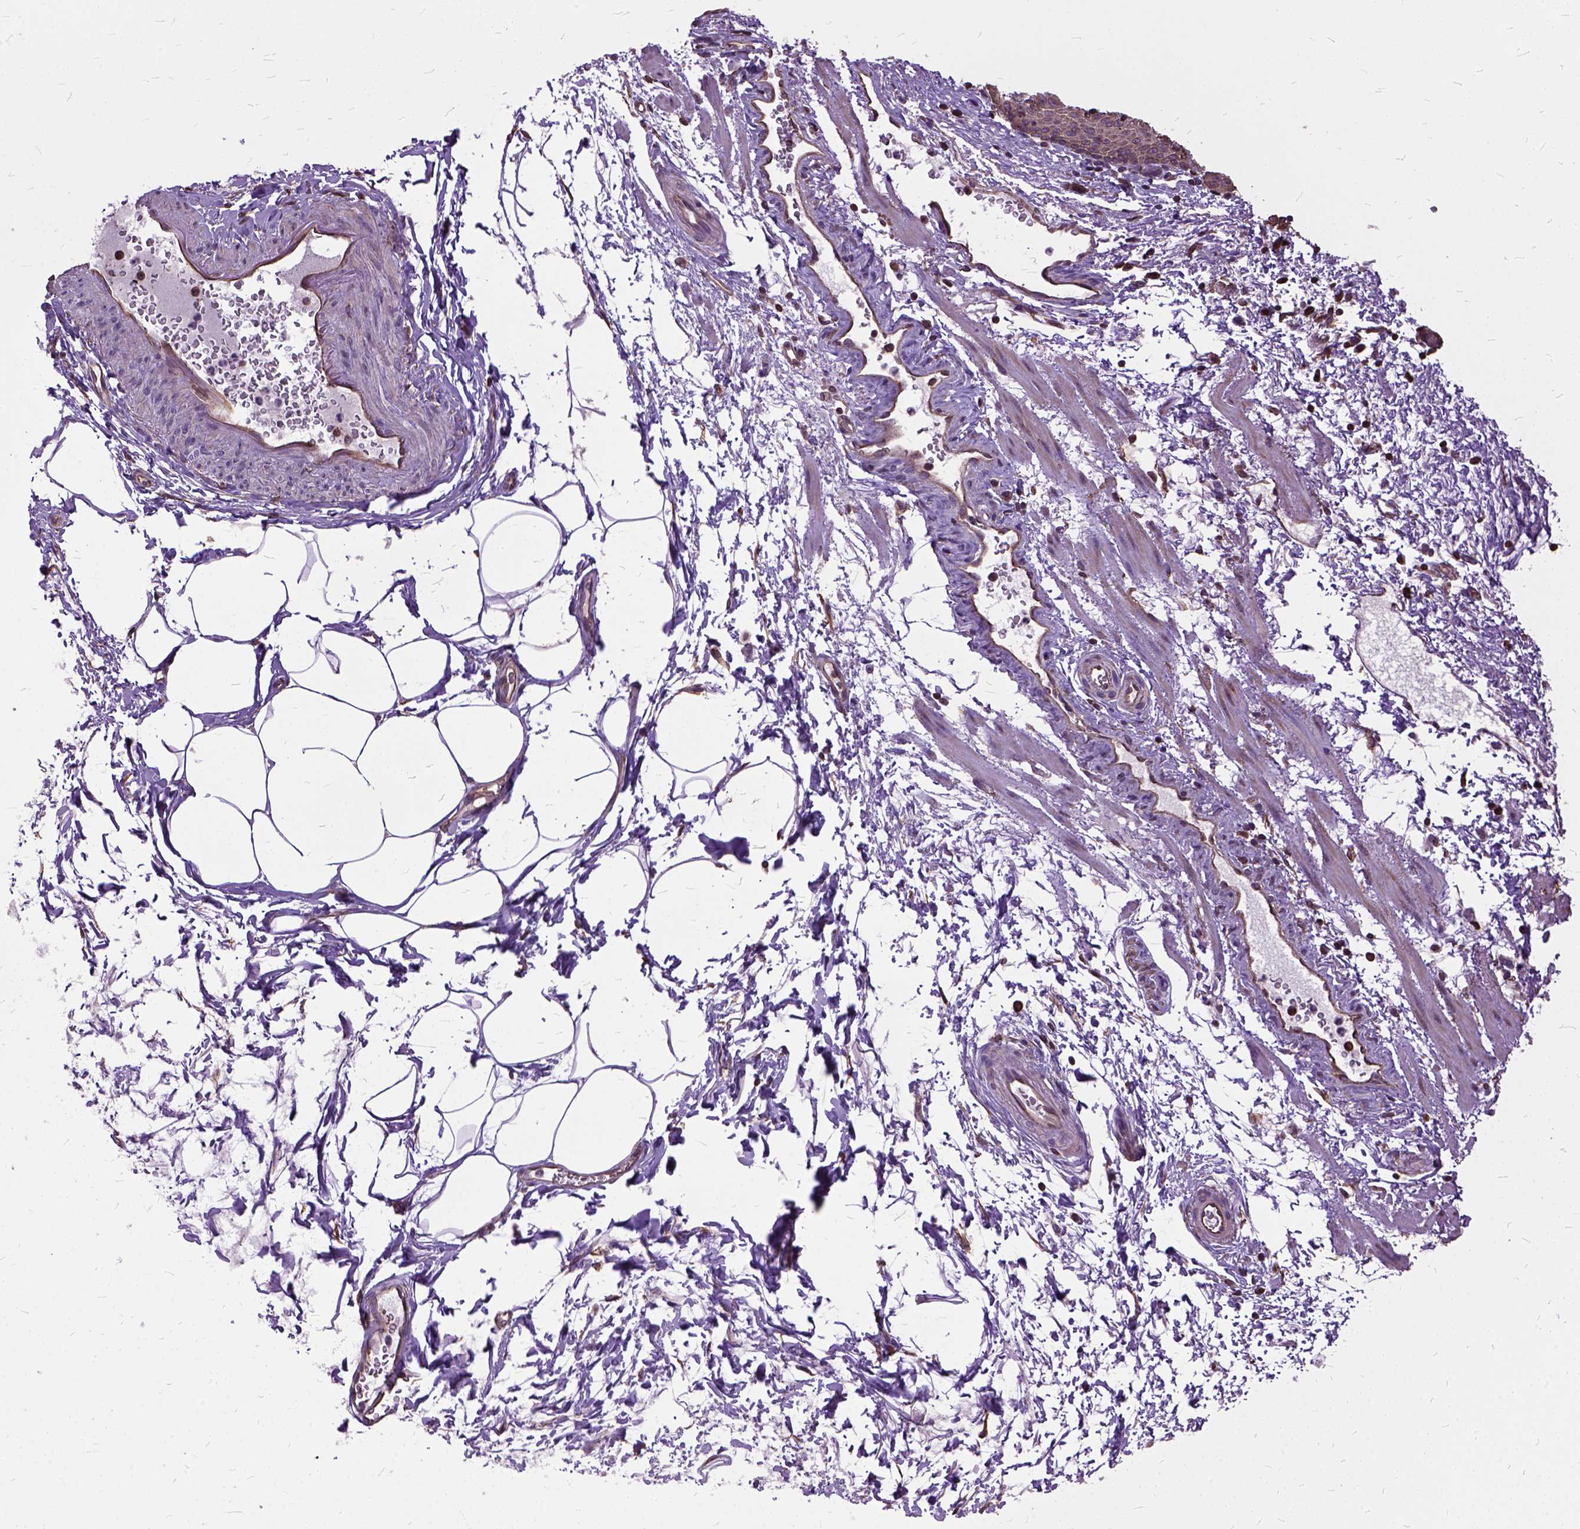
{"staining": {"intensity": "negative", "quantity": "none", "location": "none"}, "tissue": "esophagus", "cell_type": "Squamous epithelial cells", "image_type": "normal", "snomed": [{"axis": "morphology", "description": "Normal tissue, NOS"}, {"axis": "topography", "description": "Esophagus"}], "caption": "This photomicrograph is of benign esophagus stained with immunohistochemistry to label a protein in brown with the nuclei are counter-stained blue. There is no staining in squamous epithelial cells.", "gene": "AREG", "patient": {"sex": "female", "age": 68}}